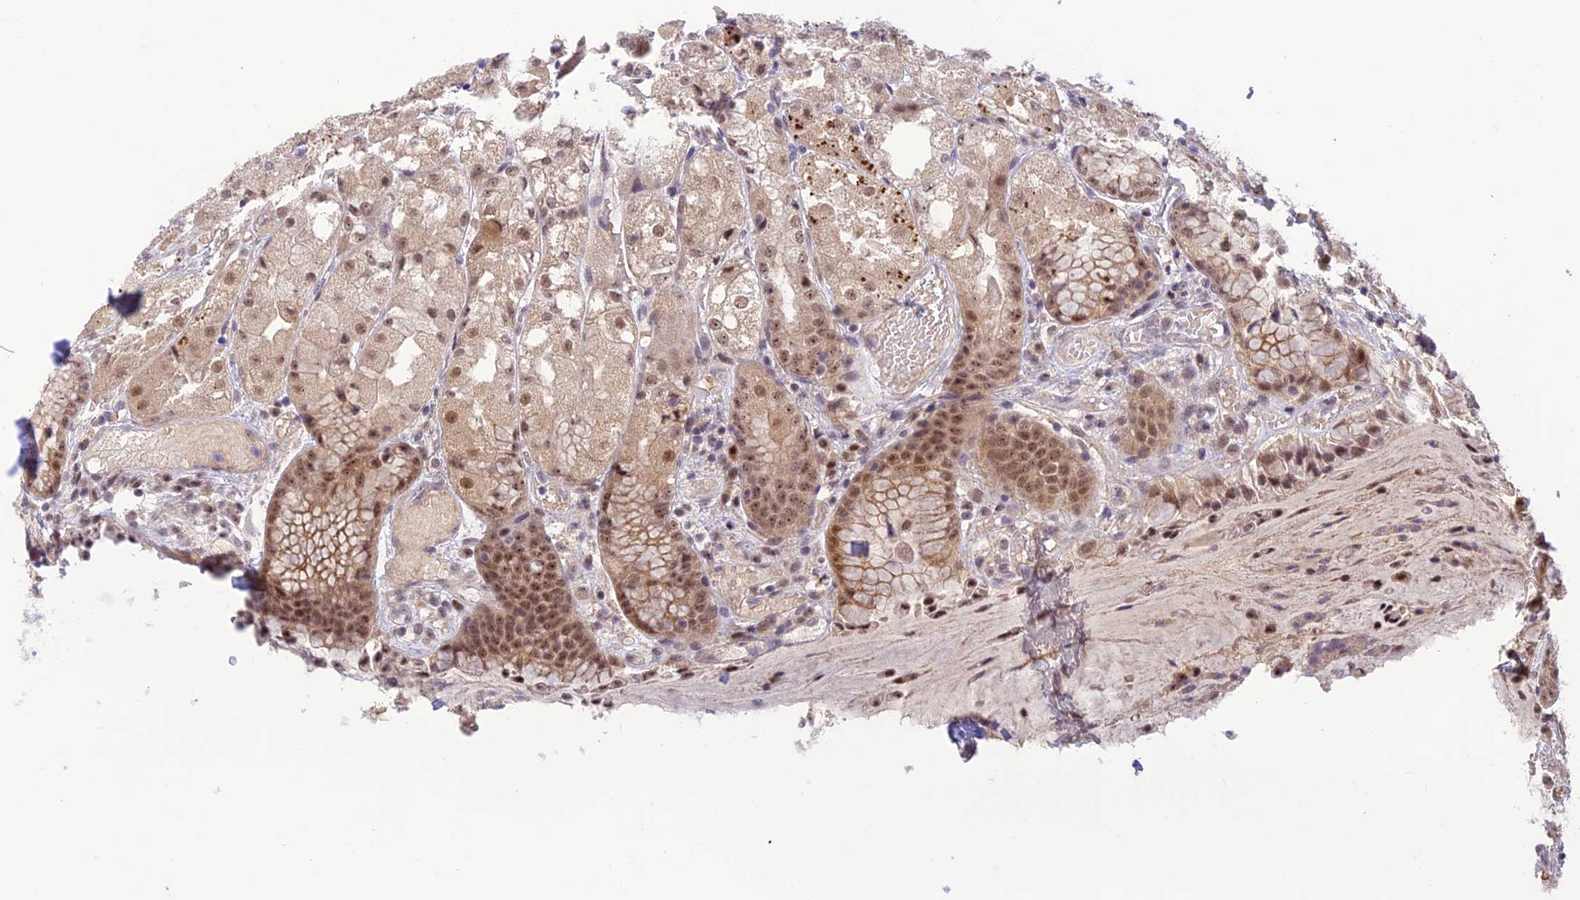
{"staining": {"intensity": "moderate", "quantity": "25%-75%", "location": "cytoplasmic/membranous,nuclear"}, "tissue": "stomach", "cell_type": "Glandular cells", "image_type": "normal", "snomed": [{"axis": "morphology", "description": "Normal tissue, NOS"}, {"axis": "topography", "description": "Stomach, upper"}], "caption": "A high-resolution micrograph shows immunohistochemistry staining of unremarkable stomach, which demonstrates moderate cytoplasmic/membranous,nuclear expression in approximately 25%-75% of glandular cells.", "gene": "ASPDH", "patient": {"sex": "male", "age": 72}}